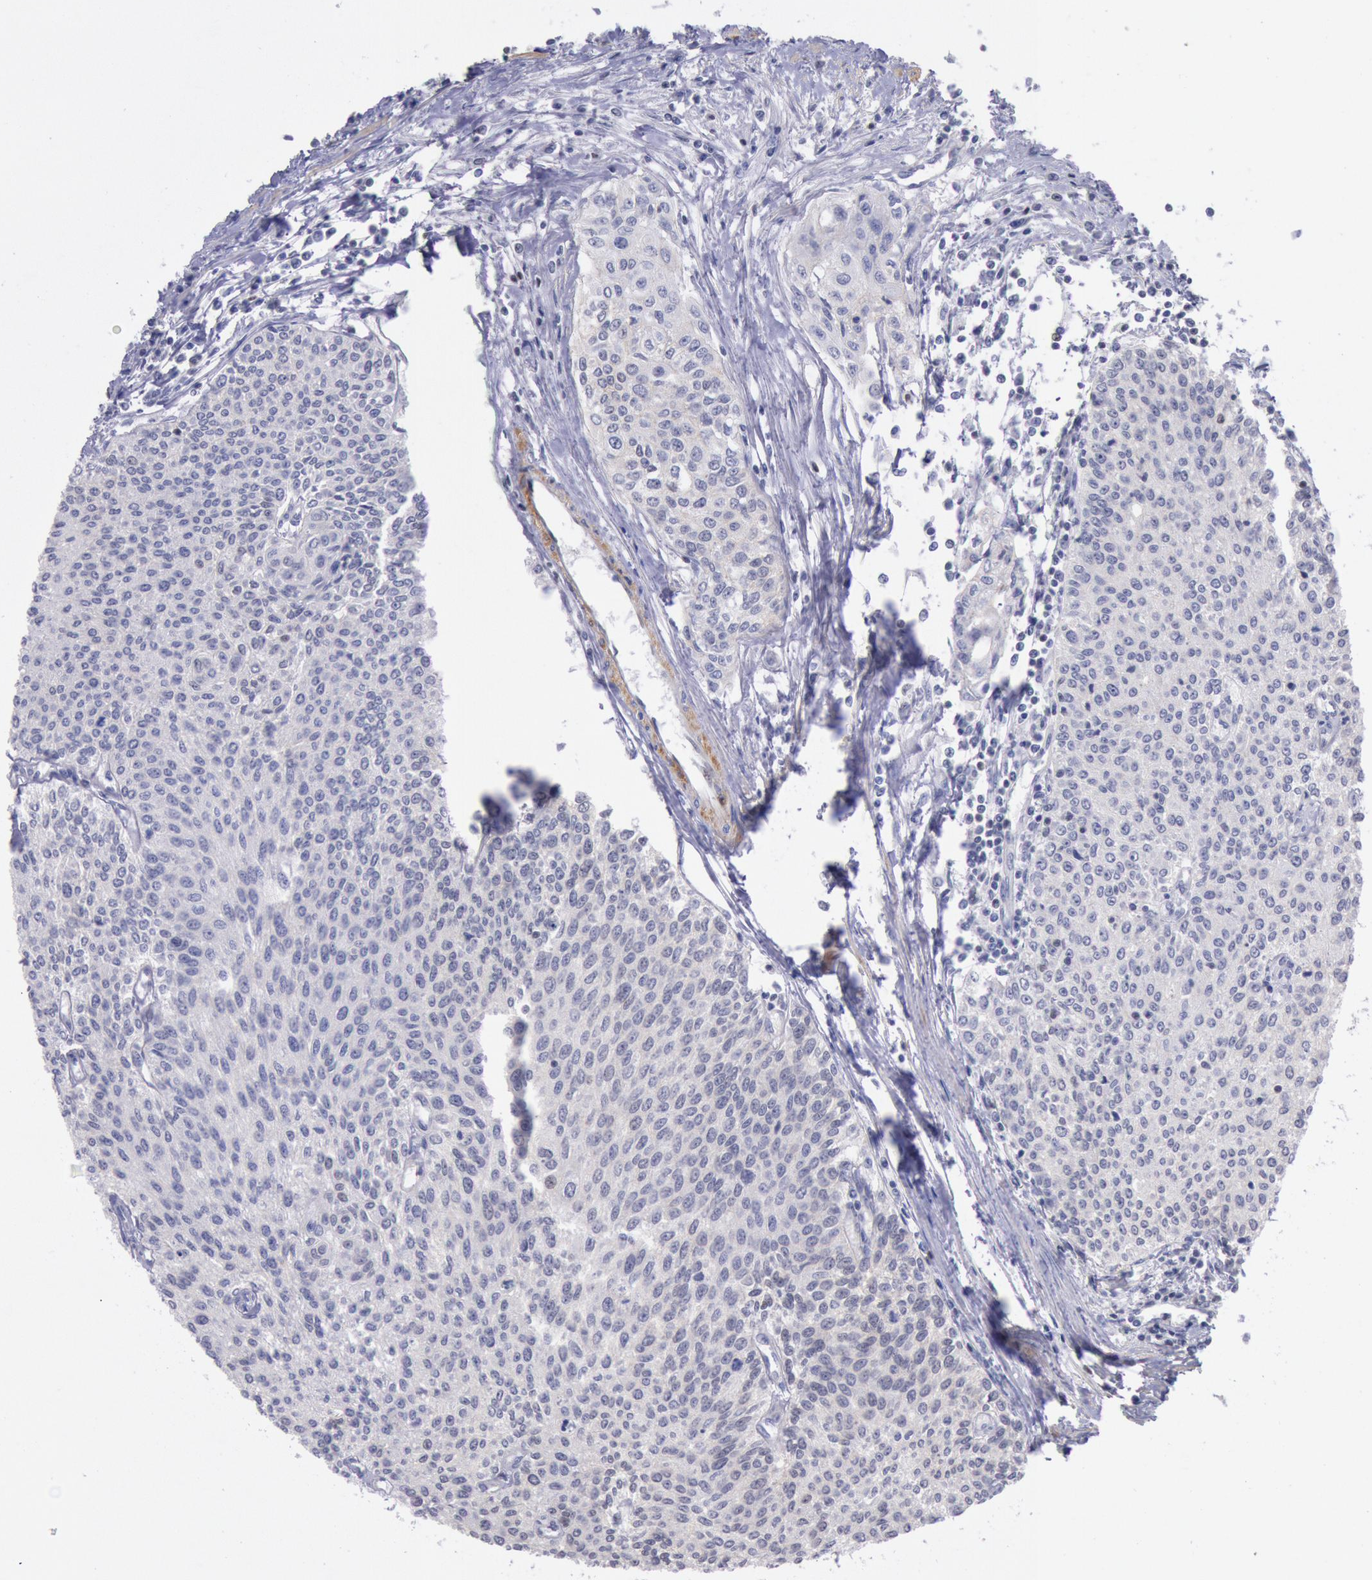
{"staining": {"intensity": "weak", "quantity": "25%-75%", "location": "cytoplasmic/membranous"}, "tissue": "urothelial cancer", "cell_type": "Tumor cells", "image_type": "cancer", "snomed": [{"axis": "morphology", "description": "Urothelial carcinoma, Low grade"}, {"axis": "topography", "description": "Urinary bladder"}], "caption": "This is a micrograph of immunohistochemistry (IHC) staining of urothelial carcinoma (low-grade), which shows weak staining in the cytoplasmic/membranous of tumor cells.", "gene": "RPS6KA5", "patient": {"sex": "female", "age": 73}}